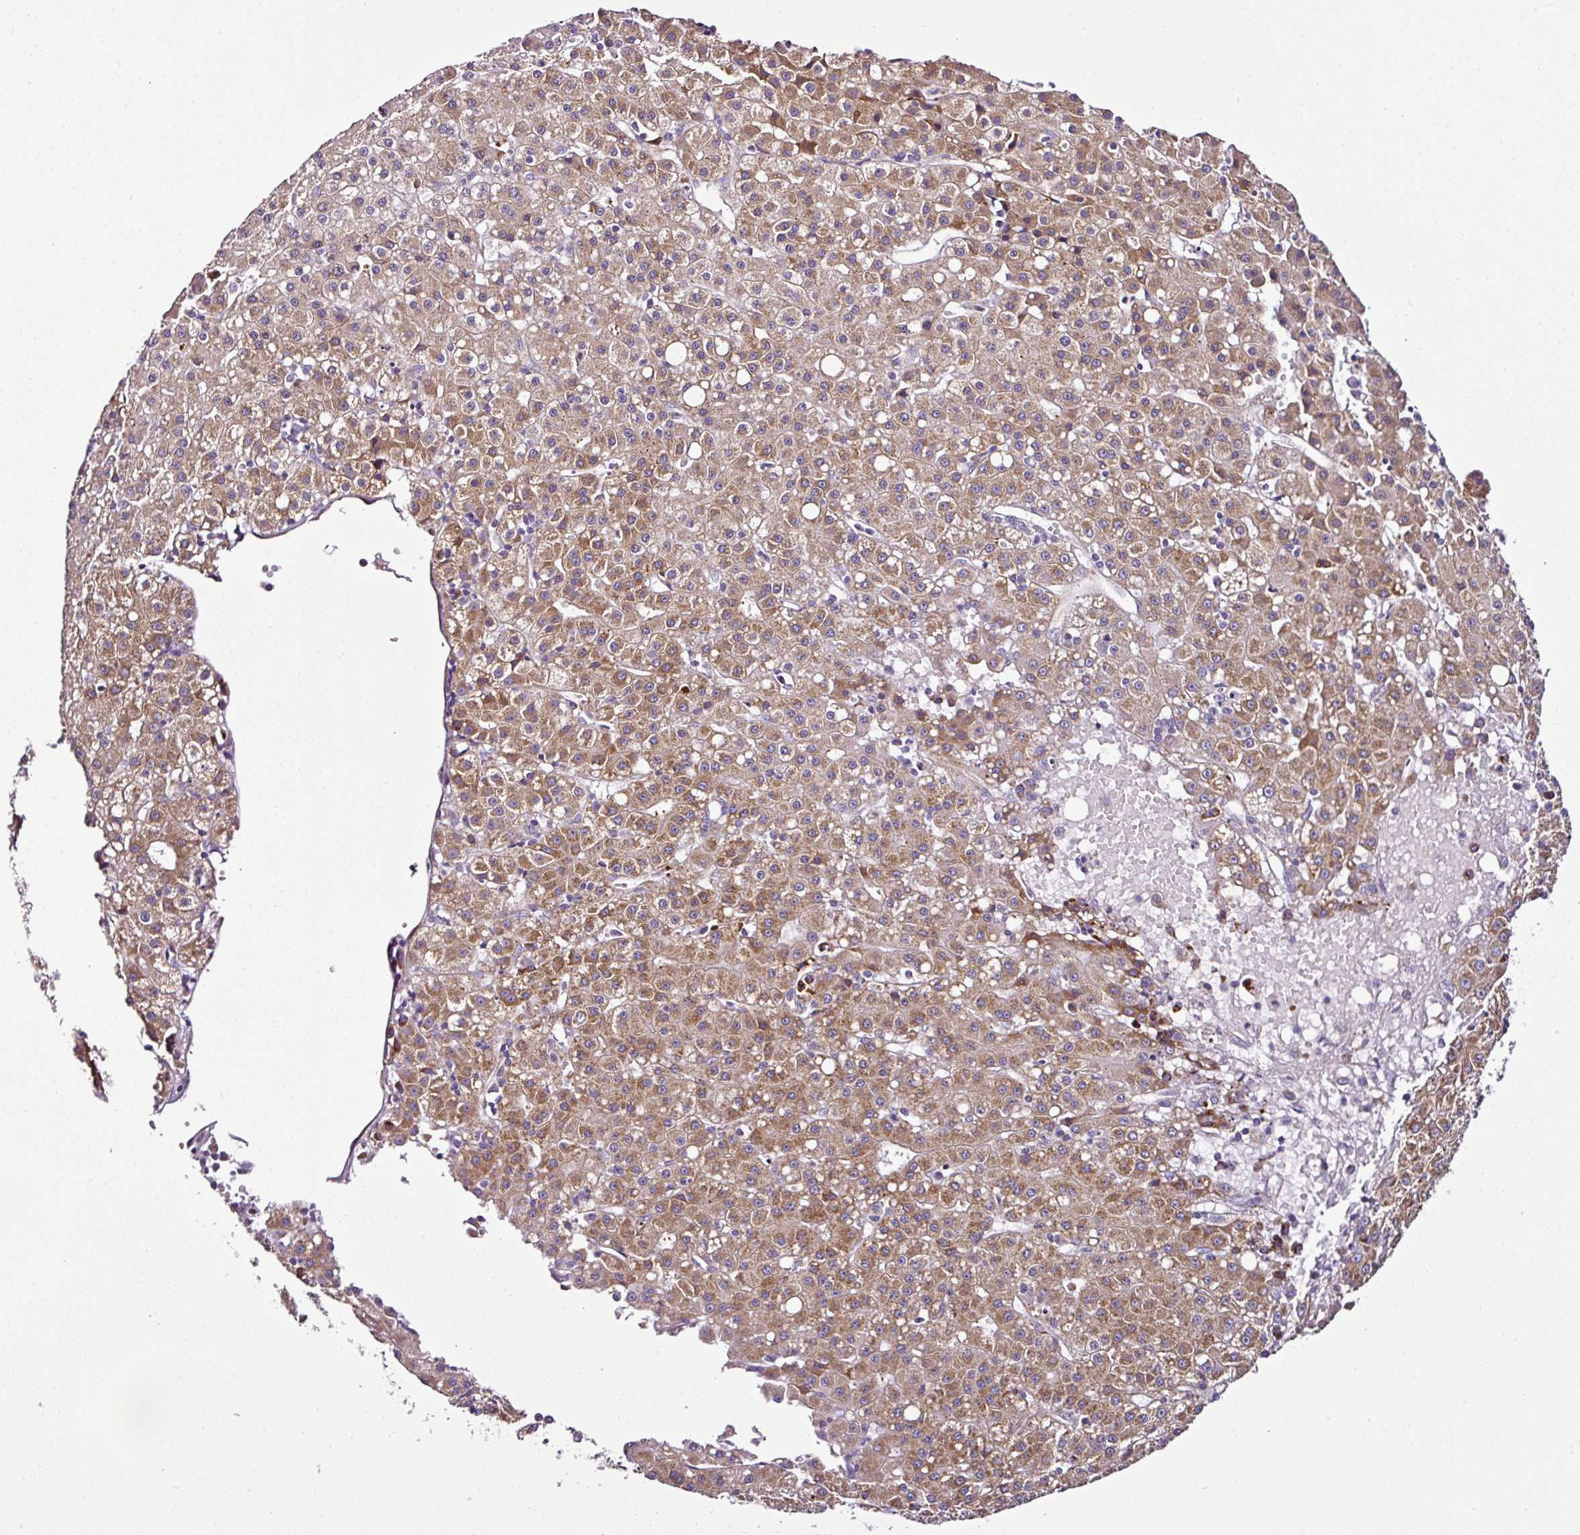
{"staining": {"intensity": "moderate", "quantity": ">75%", "location": "cytoplasmic/membranous"}, "tissue": "liver cancer", "cell_type": "Tumor cells", "image_type": "cancer", "snomed": [{"axis": "morphology", "description": "Carcinoma, Hepatocellular, NOS"}, {"axis": "topography", "description": "Liver"}], "caption": "Immunohistochemical staining of hepatocellular carcinoma (liver) shows medium levels of moderate cytoplasmic/membranous protein staining in approximately >75% of tumor cells.", "gene": "DPAGT1", "patient": {"sex": "male", "age": 76}}